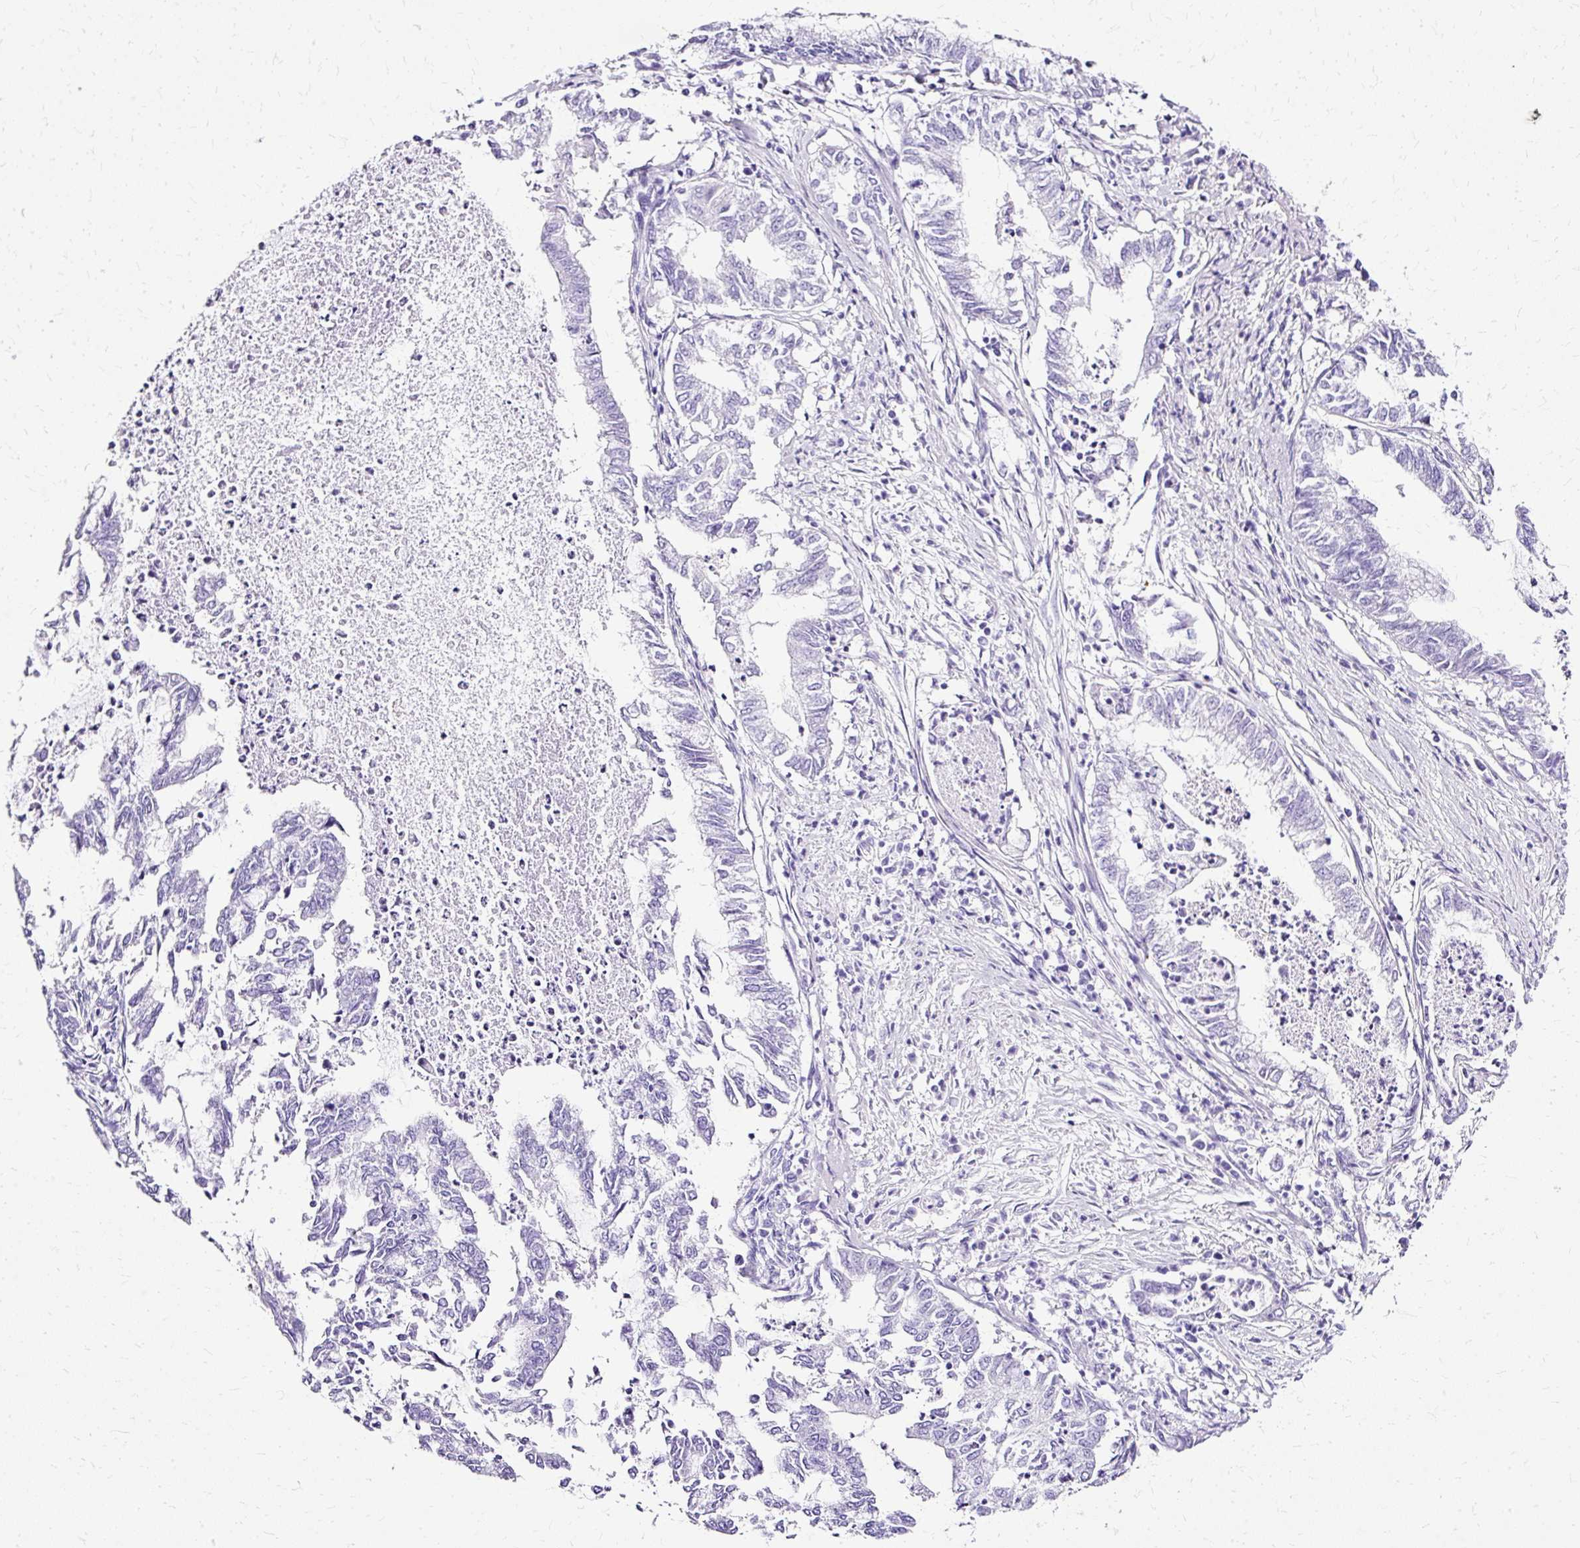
{"staining": {"intensity": "negative", "quantity": "none", "location": "none"}, "tissue": "endometrial cancer", "cell_type": "Tumor cells", "image_type": "cancer", "snomed": [{"axis": "morphology", "description": "Adenocarcinoma, NOS"}, {"axis": "topography", "description": "Endometrium"}], "caption": "The image reveals no staining of tumor cells in endometrial cancer. The staining is performed using DAB brown chromogen with nuclei counter-stained in using hematoxylin.", "gene": "SLC8A2", "patient": {"sex": "female", "age": 79}}